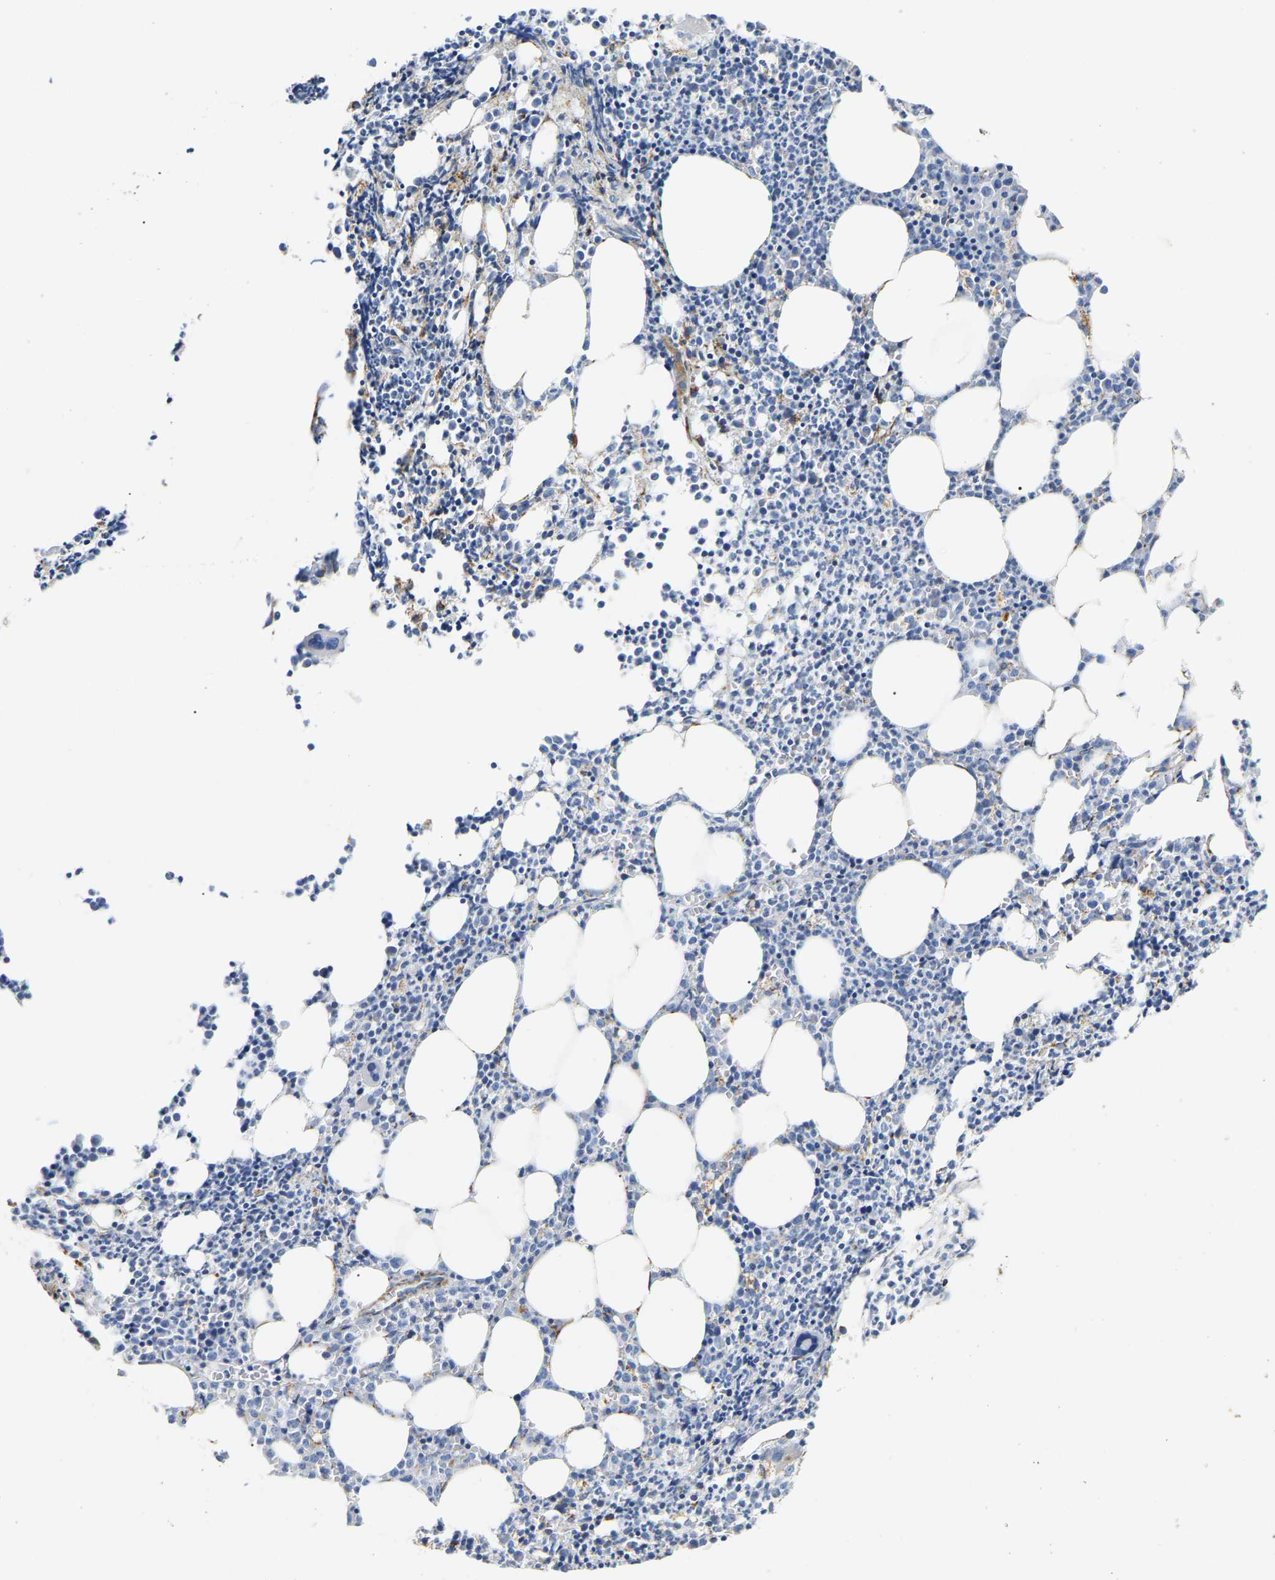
{"staining": {"intensity": "weak", "quantity": "25%-75%", "location": "cytoplasmic/membranous"}, "tissue": "bone marrow", "cell_type": "Hematopoietic cells", "image_type": "normal", "snomed": [{"axis": "morphology", "description": "Normal tissue, NOS"}, {"axis": "morphology", "description": "Inflammation, NOS"}, {"axis": "topography", "description": "Bone marrow"}], "caption": "Bone marrow stained for a protein (brown) reveals weak cytoplasmic/membranous positive staining in approximately 25%-75% of hematopoietic cells.", "gene": "HIBADH", "patient": {"sex": "female", "age": 53}}